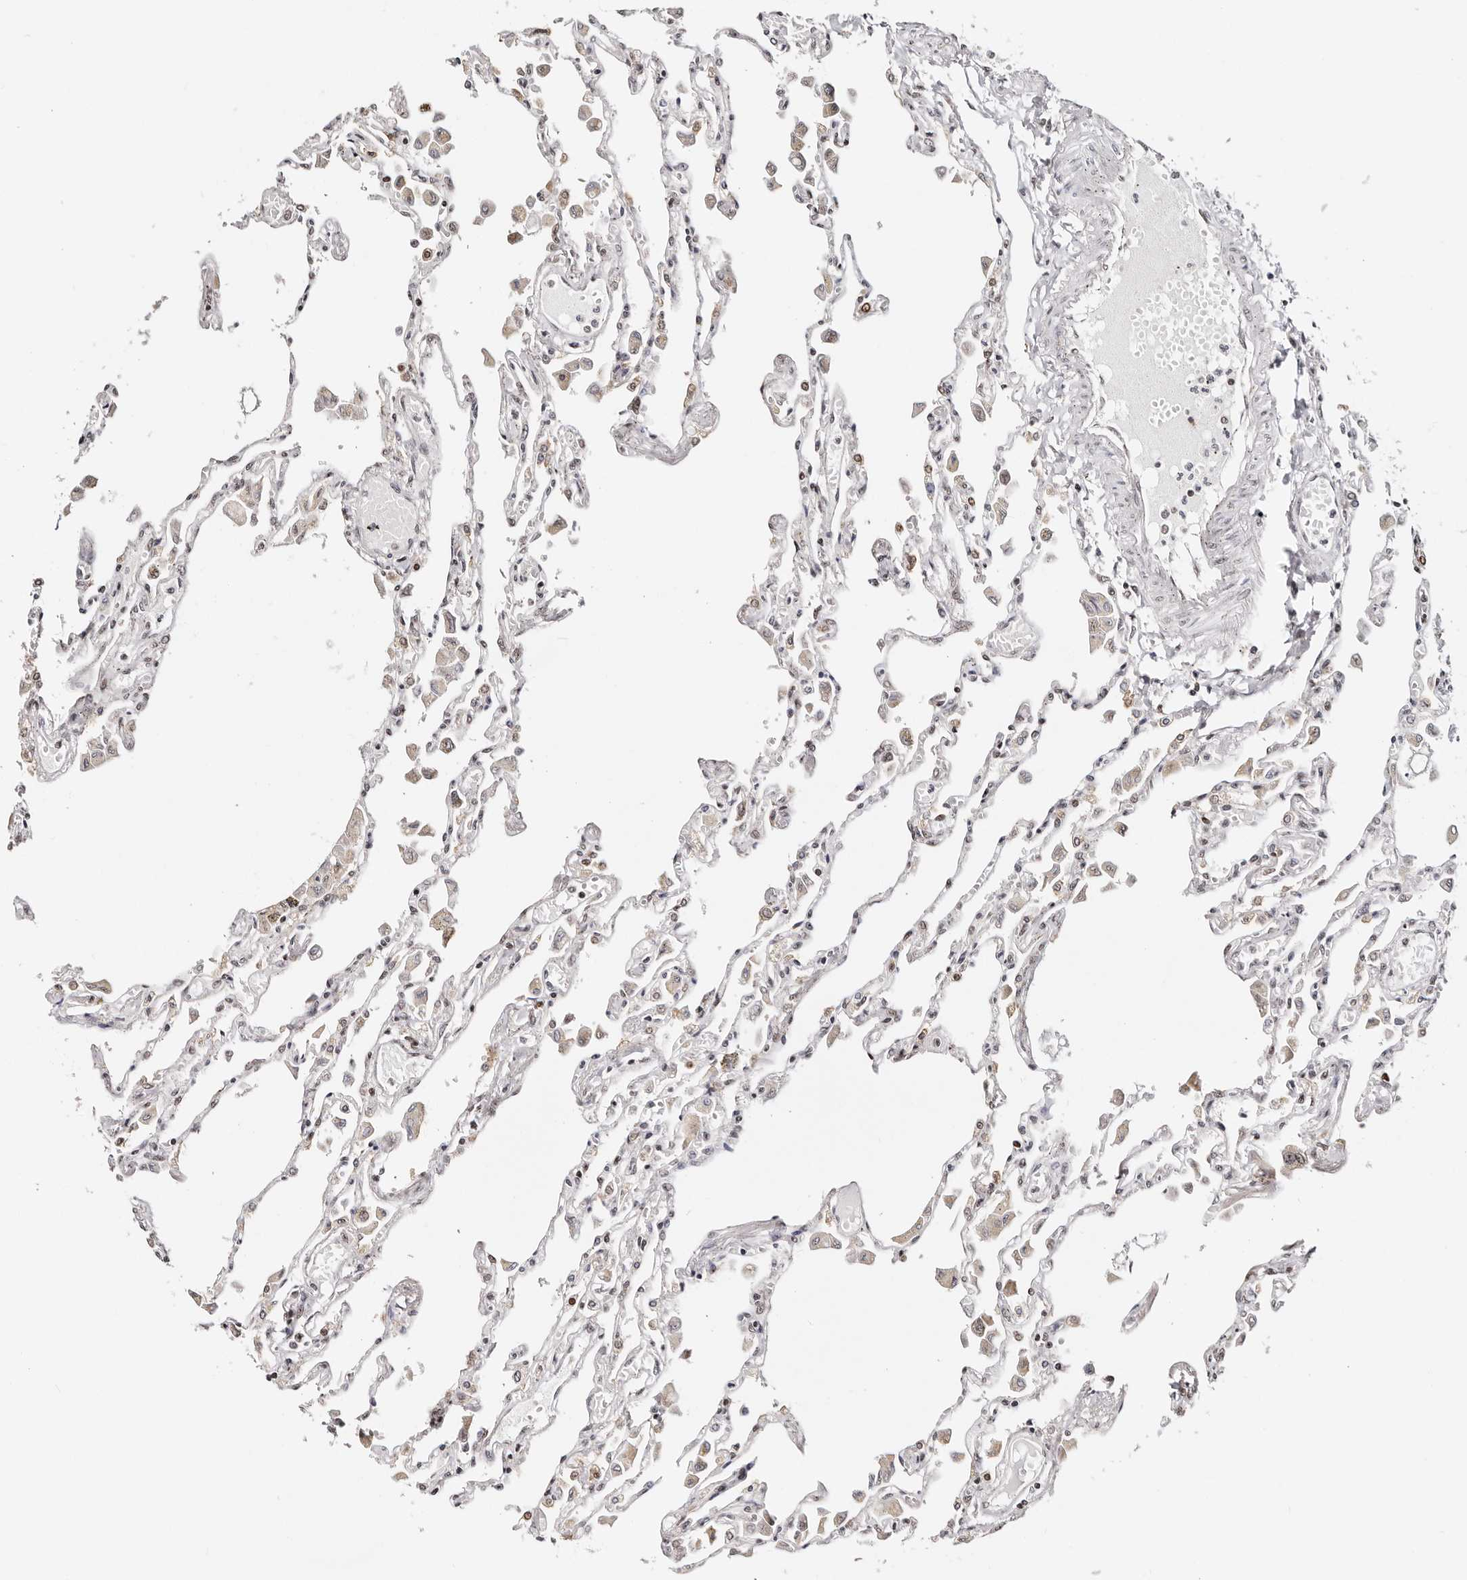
{"staining": {"intensity": "moderate", "quantity": "<25%", "location": "nuclear"}, "tissue": "lung", "cell_type": "Alveolar cells", "image_type": "normal", "snomed": [{"axis": "morphology", "description": "Normal tissue, NOS"}, {"axis": "topography", "description": "Bronchus"}, {"axis": "topography", "description": "Lung"}], "caption": "A high-resolution histopathology image shows immunohistochemistry staining of benign lung, which reveals moderate nuclear positivity in about <25% of alveolar cells.", "gene": "IQGAP3", "patient": {"sex": "female", "age": 49}}